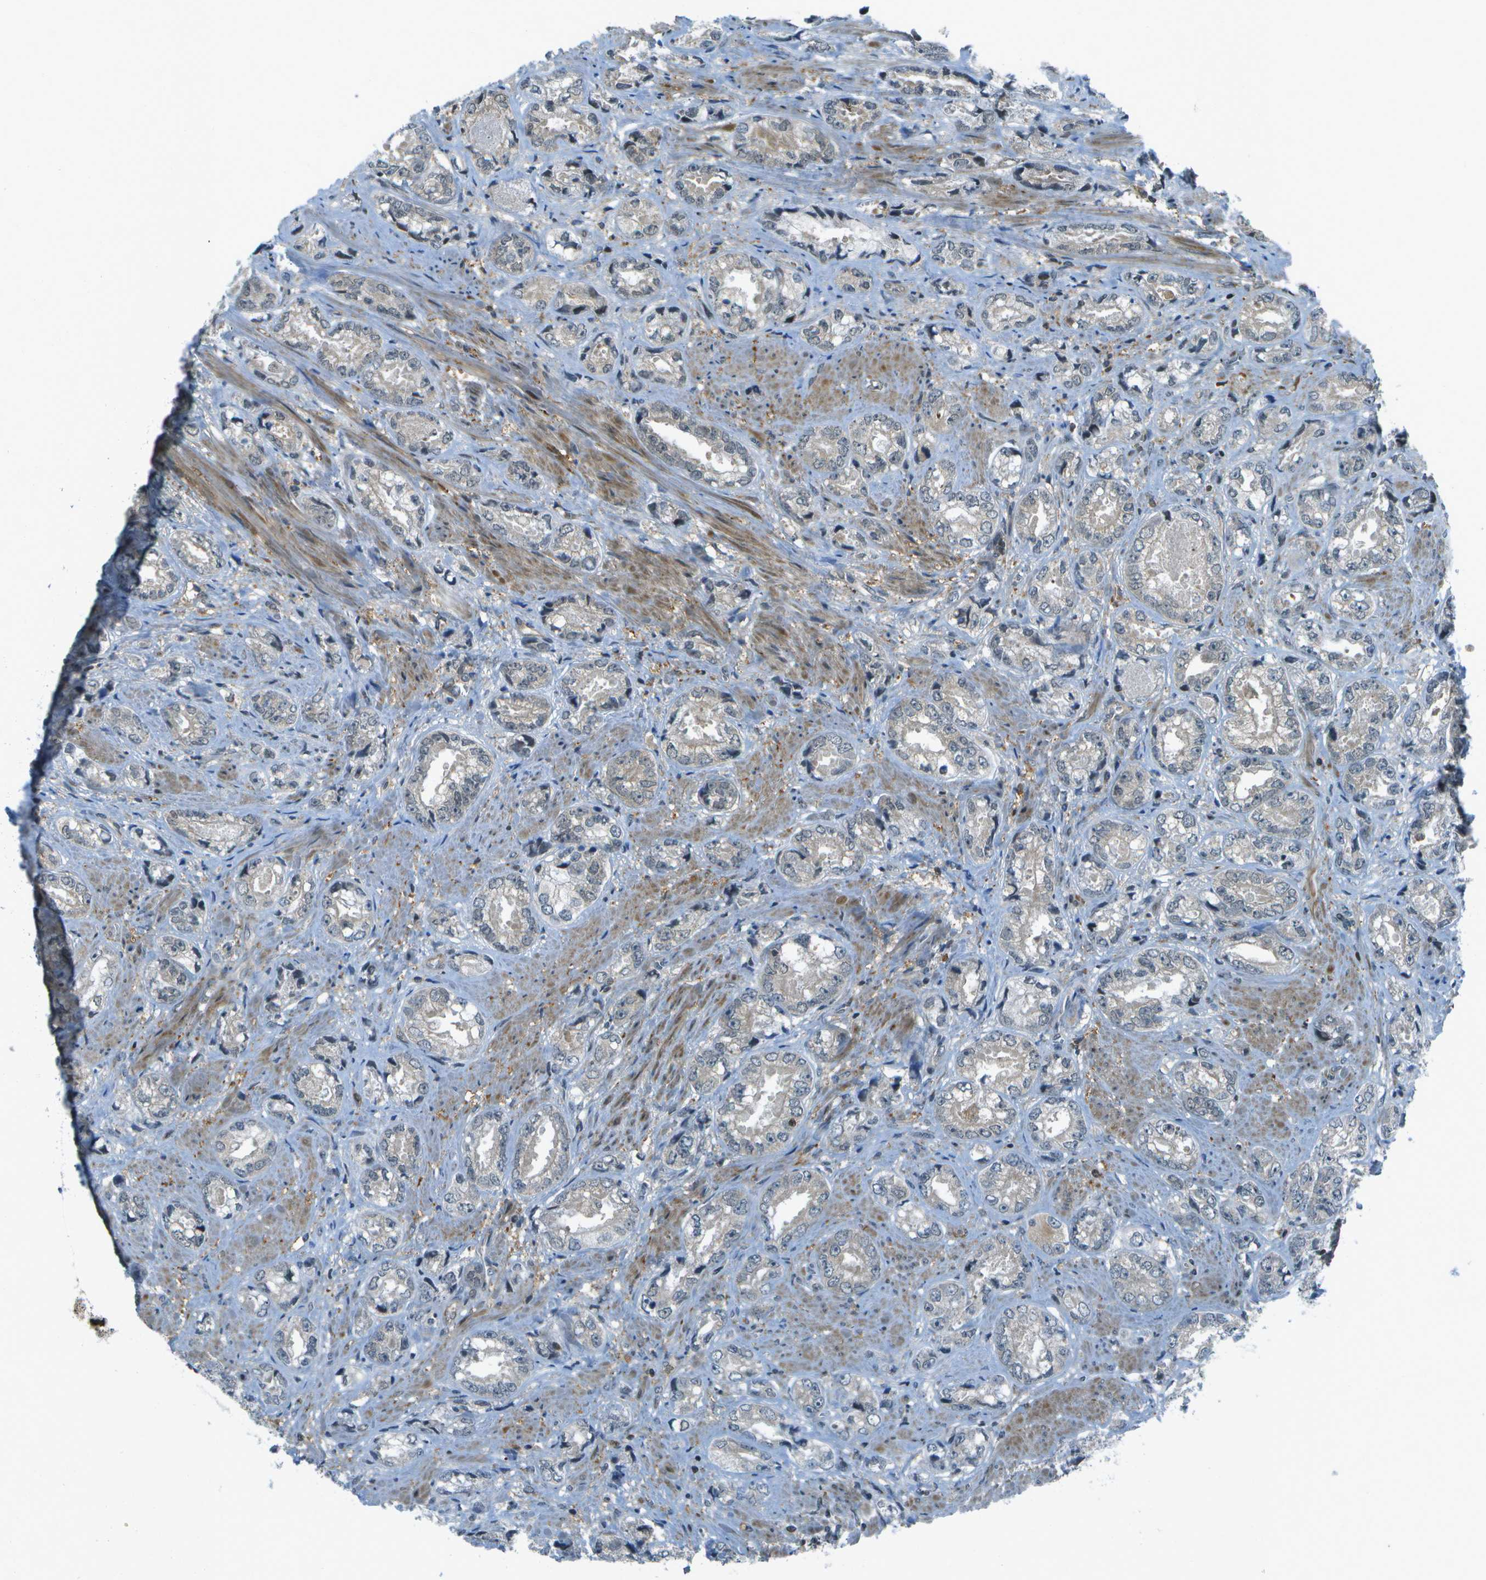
{"staining": {"intensity": "negative", "quantity": "none", "location": "none"}, "tissue": "prostate cancer", "cell_type": "Tumor cells", "image_type": "cancer", "snomed": [{"axis": "morphology", "description": "Adenocarcinoma, High grade"}, {"axis": "topography", "description": "Prostate"}], "caption": "DAB immunohistochemical staining of prostate cancer (high-grade adenocarcinoma) demonstrates no significant expression in tumor cells.", "gene": "TMEM19", "patient": {"sex": "male", "age": 61}}